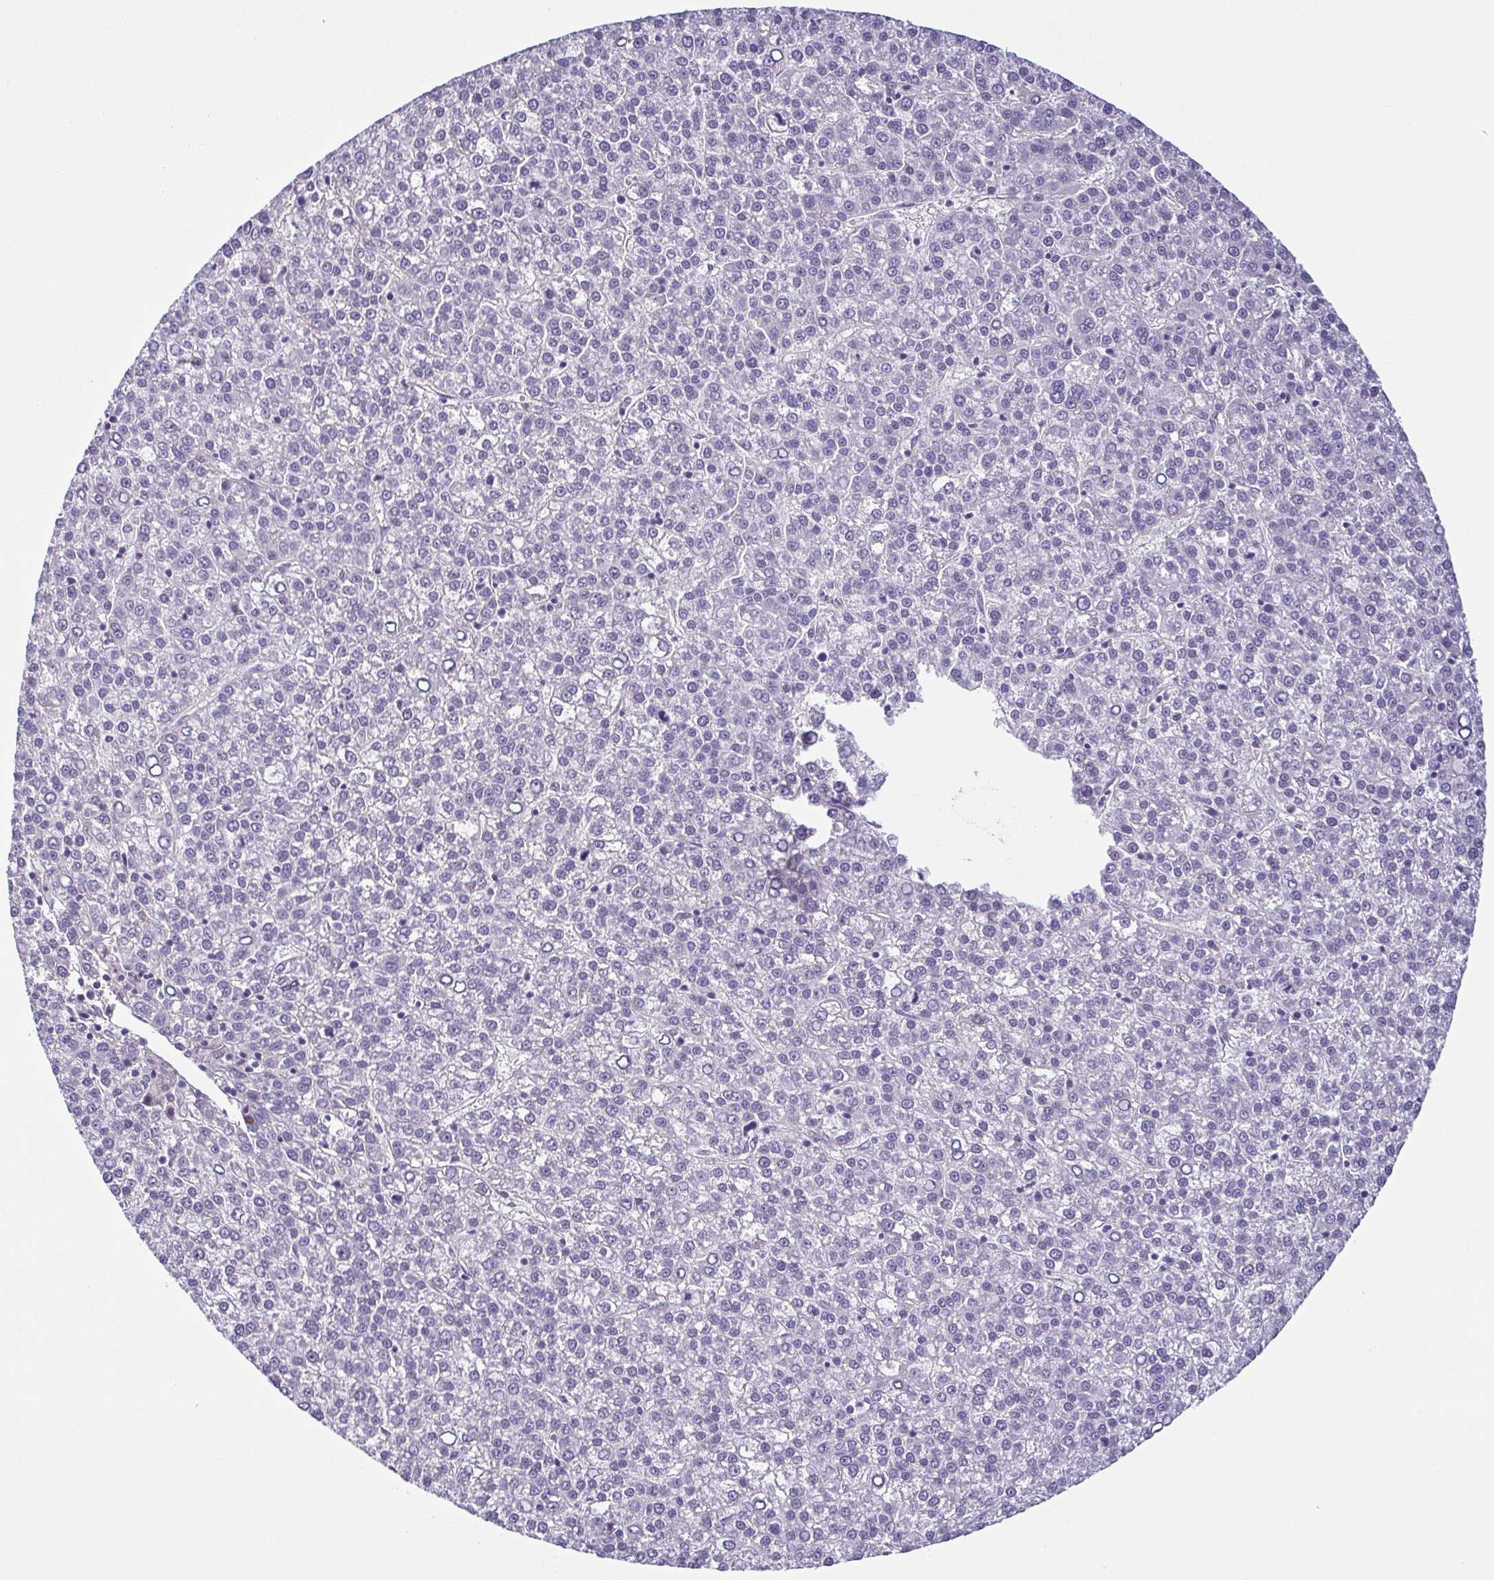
{"staining": {"intensity": "negative", "quantity": "none", "location": "none"}, "tissue": "liver cancer", "cell_type": "Tumor cells", "image_type": "cancer", "snomed": [{"axis": "morphology", "description": "Carcinoma, Hepatocellular, NOS"}, {"axis": "topography", "description": "Liver"}], "caption": "The micrograph demonstrates no significant expression in tumor cells of liver cancer (hepatocellular carcinoma). Nuclei are stained in blue.", "gene": "ECM1", "patient": {"sex": "female", "age": 58}}